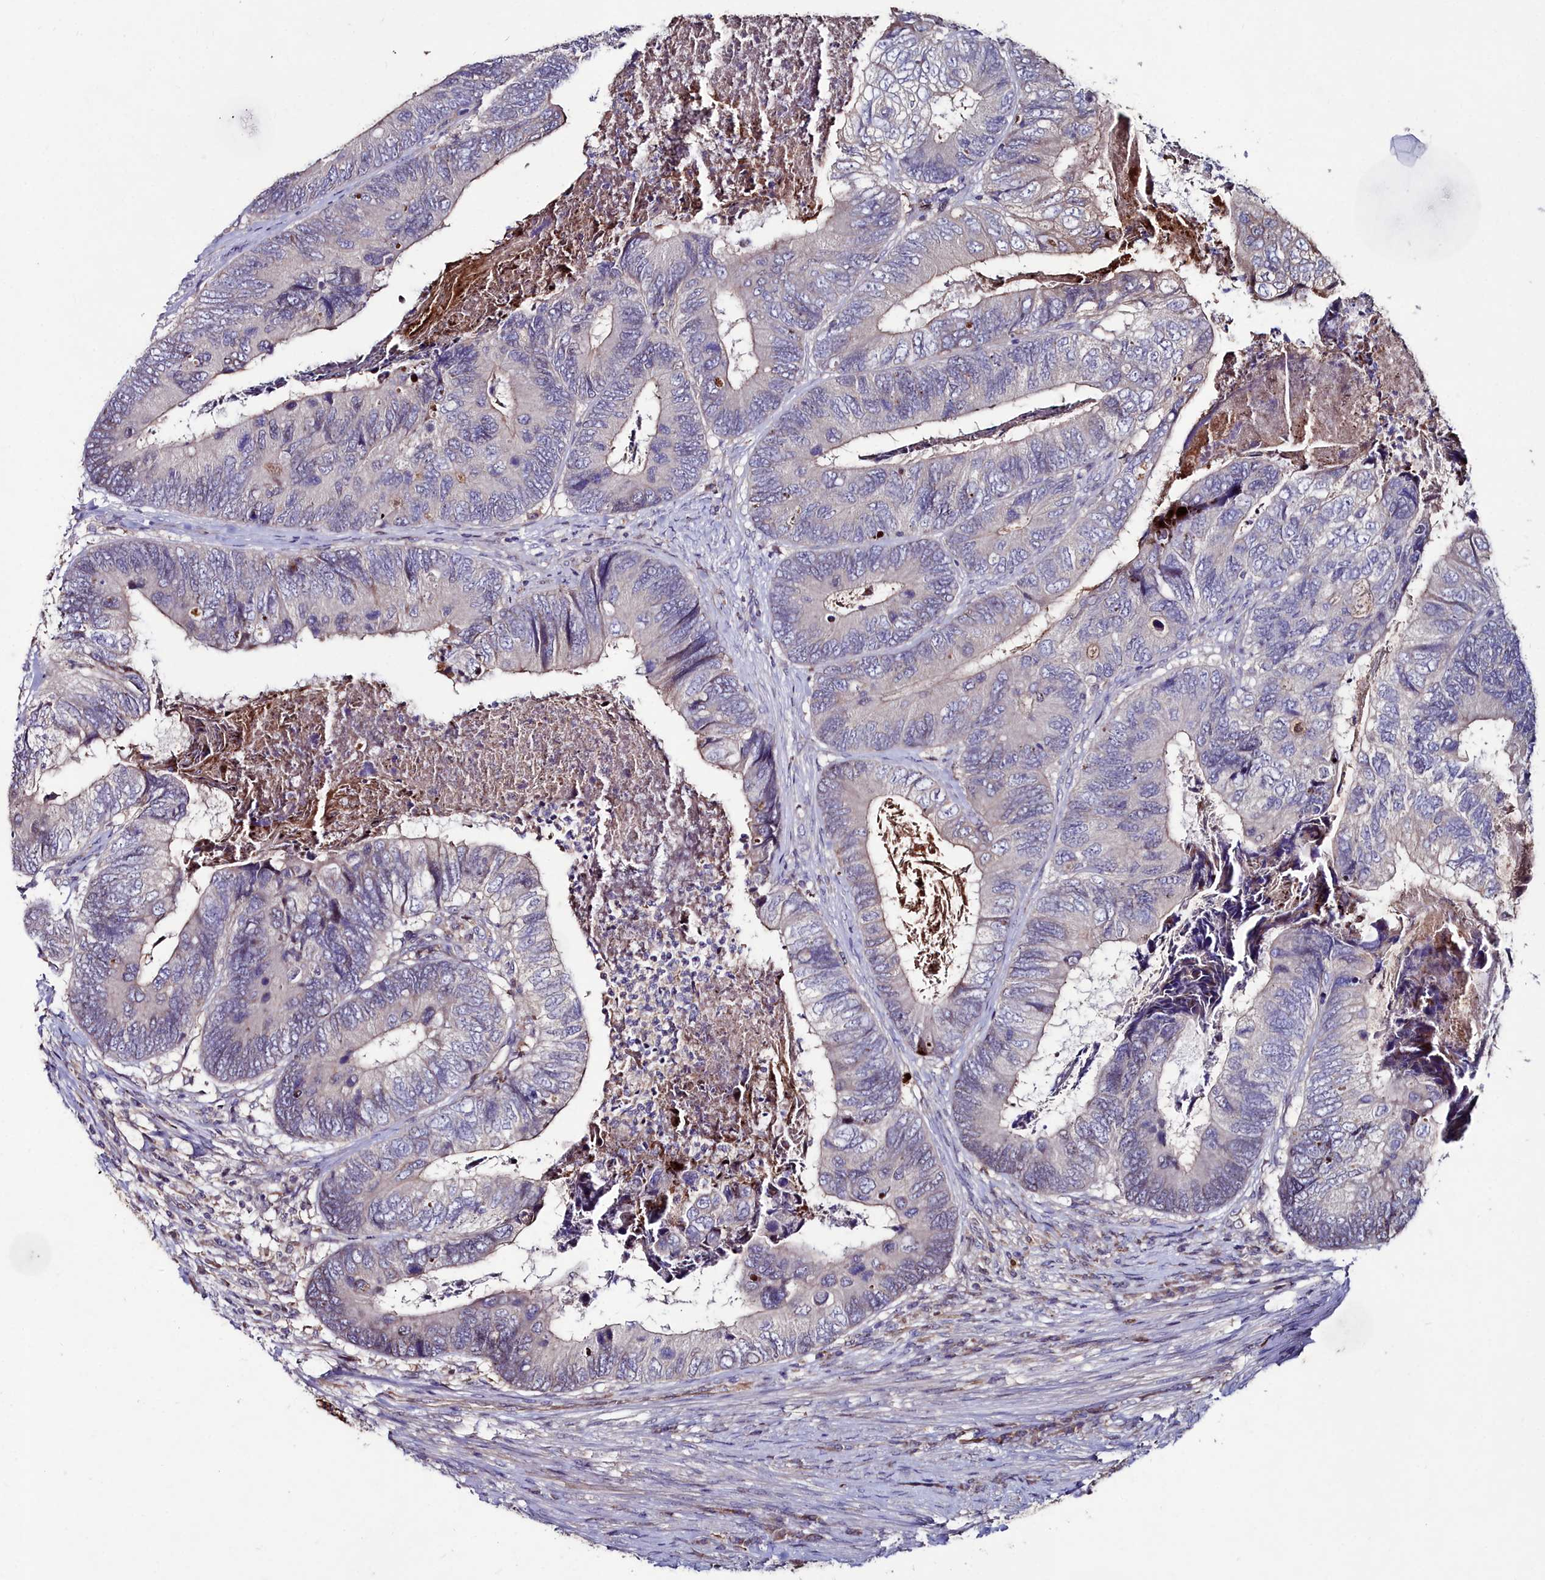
{"staining": {"intensity": "negative", "quantity": "none", "location": "none"}, "tissue": "colorectal cancer", "cell_type": "Tumor cells", "image_type": "cancer", "snomed": [{"axis": "morphology", "description": "Adenocarcinoma, NOS"}, {"axis": "topography", "description": "Colon"}], "caption": "Immunohistochemistry (IHC) of adenocarcinoma (colorectal) demonstrates no positivity in tumor cells.", "gene": "AMBRA1", "patient": {"sex": "female", "age": 67}}